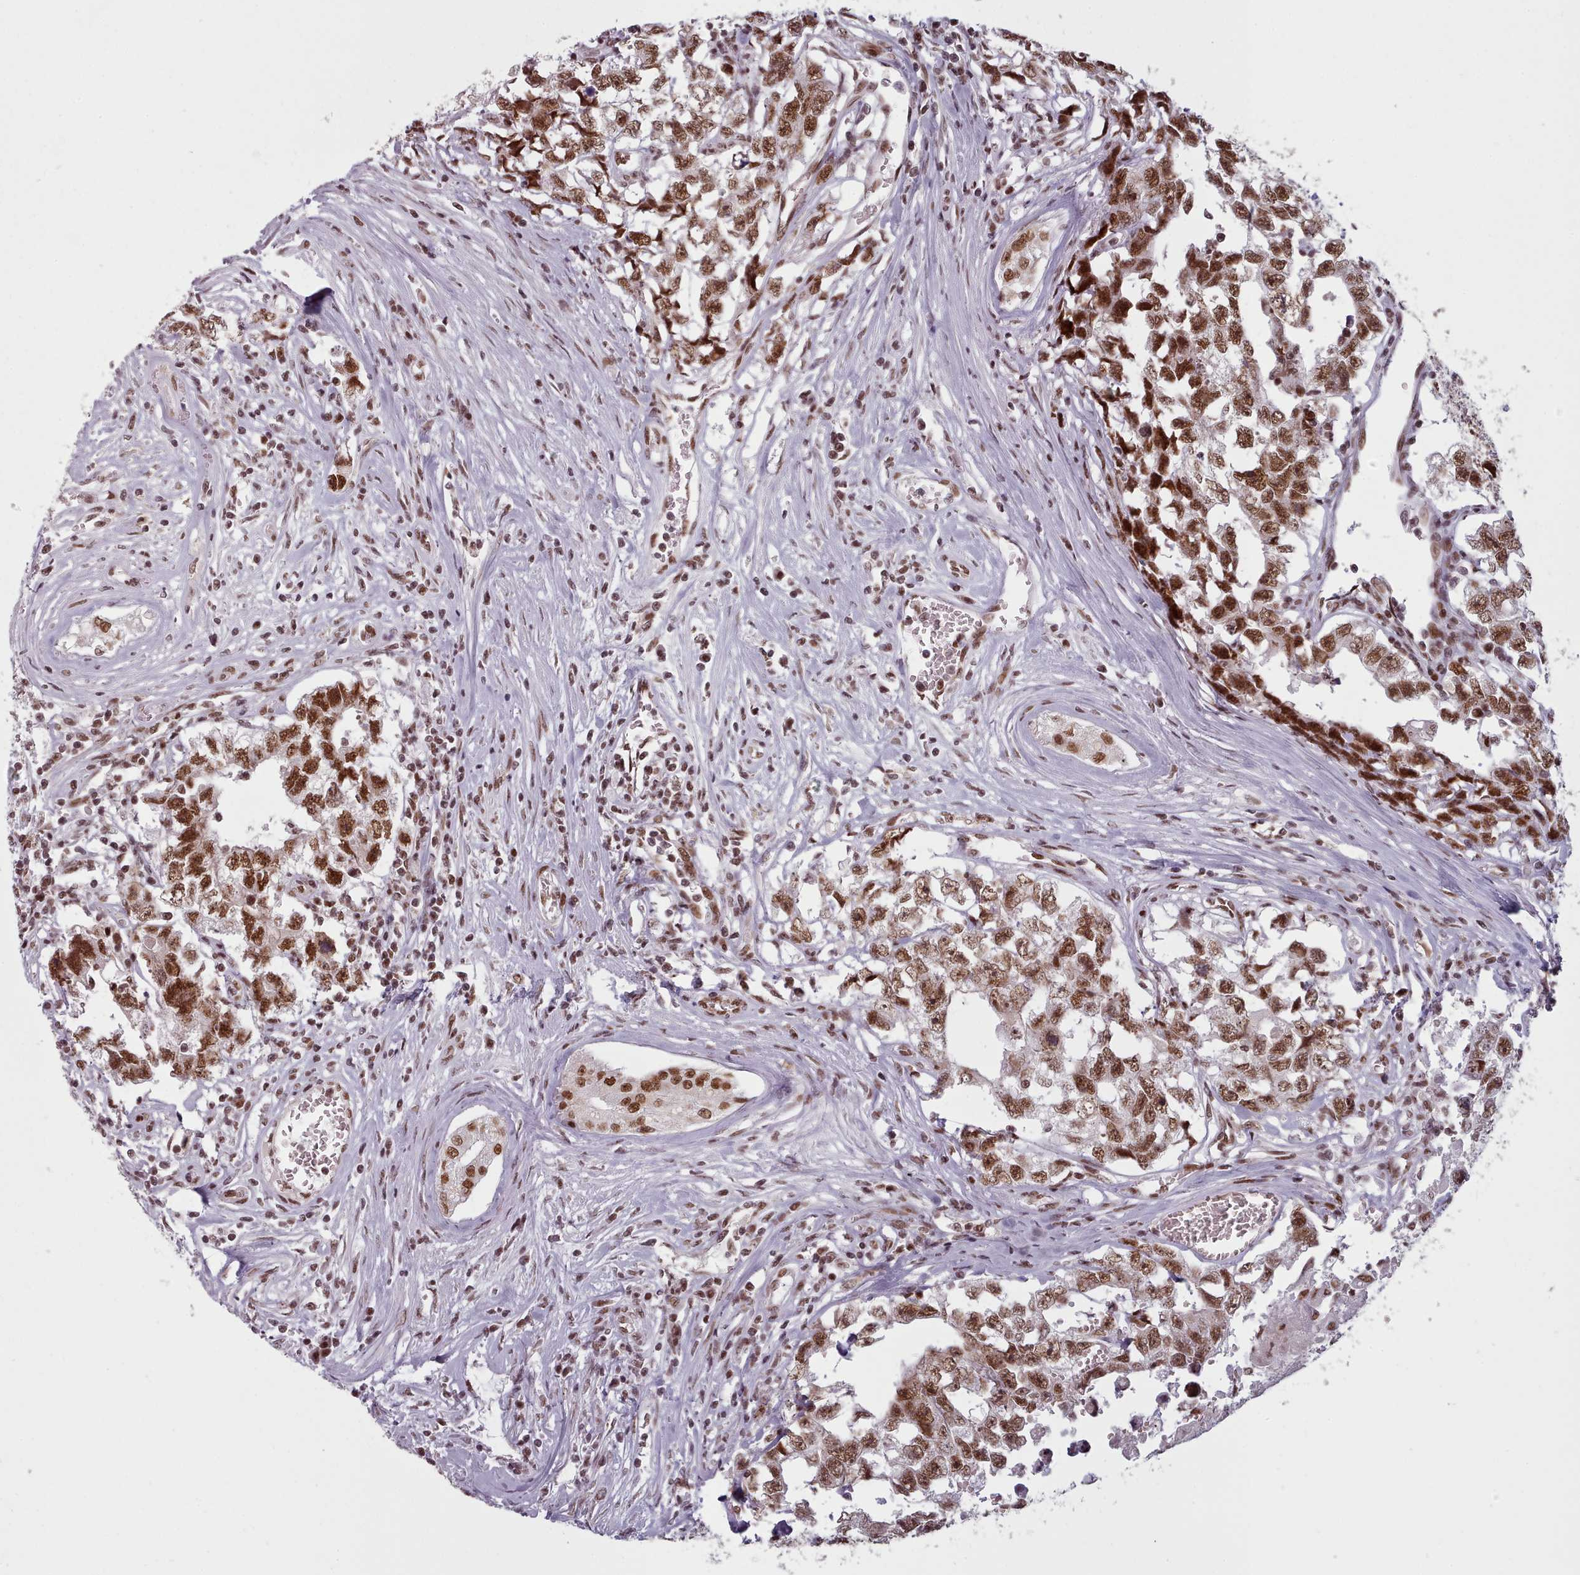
{"staining": {"intensity": "strong", "quantity": ">75%", "location": "nuclear"}, "tissue": "testis cancer", "cell_type": "Tumor cells", "image_type": "cancer", "snomed": [{"axis": "morphology", "description": "Carcinoma, Embryonal, NOS"}, {"axis": "topography", "description": "Testis"}], "caption": "Immunohistochemical staining of human testis cancer demonstrates high levels of strong nuclear staining in approximately >75% of tumor cells.", "gene": "SRSF9", "patient": {"sex": "male", "age": 22}}